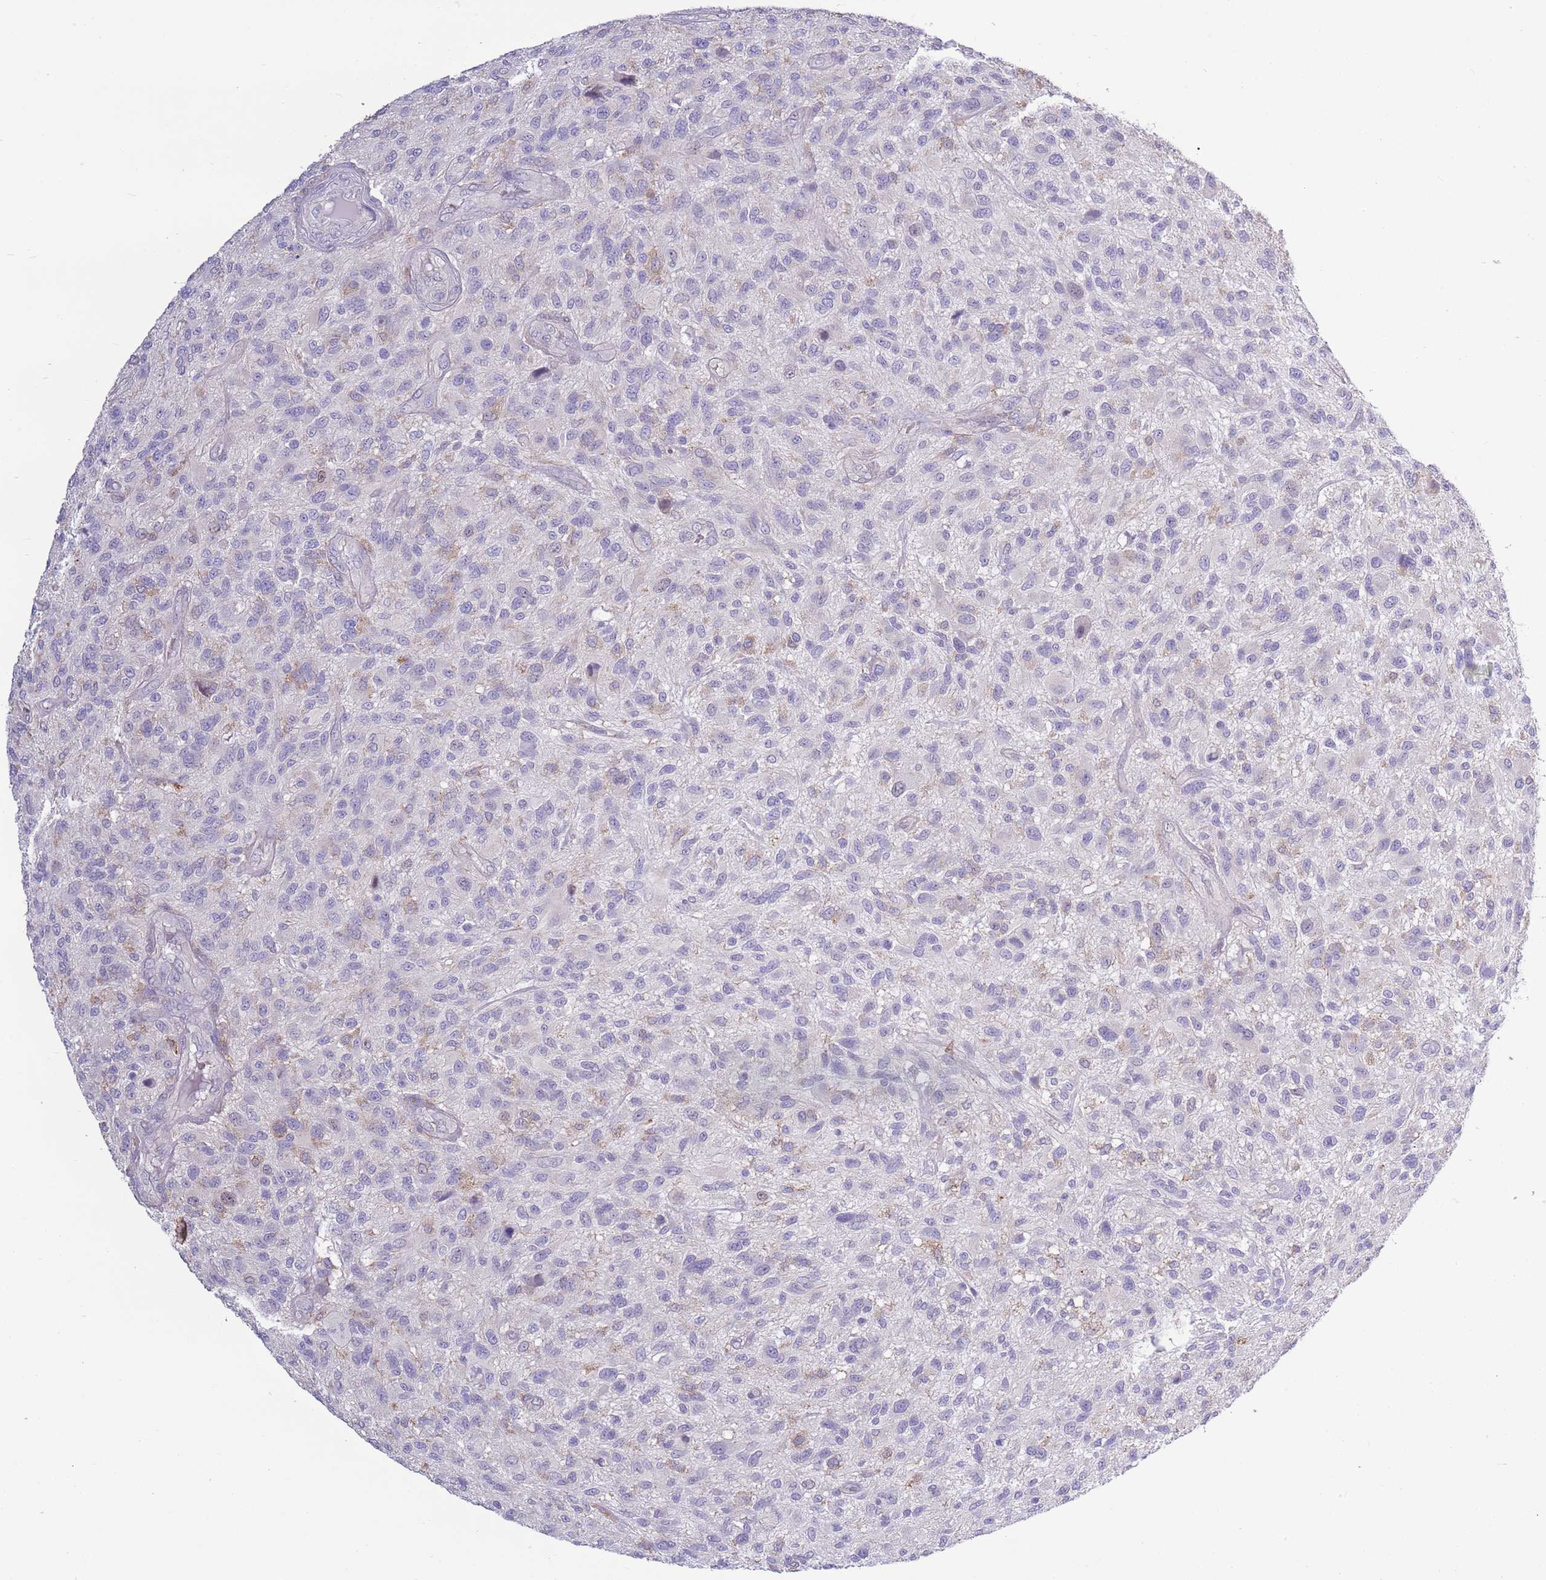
{"staining": {"intensity": "negative", "quantity": "none", "location": "none"}, "tissue": "glioma", "cell_type": "Tumor cells", "image_type": "cancer", "snomed": [{"axis": "morphology", "description": "Glioma, malignant, High grade"}, {"axis": "topography", "description": "Brain"}], "caption": "There is no significant staining in tumor cells of malignant glioma (high-grade).", "gene": "CAPN9", "patient": {"sex": "male", "age": 47}}